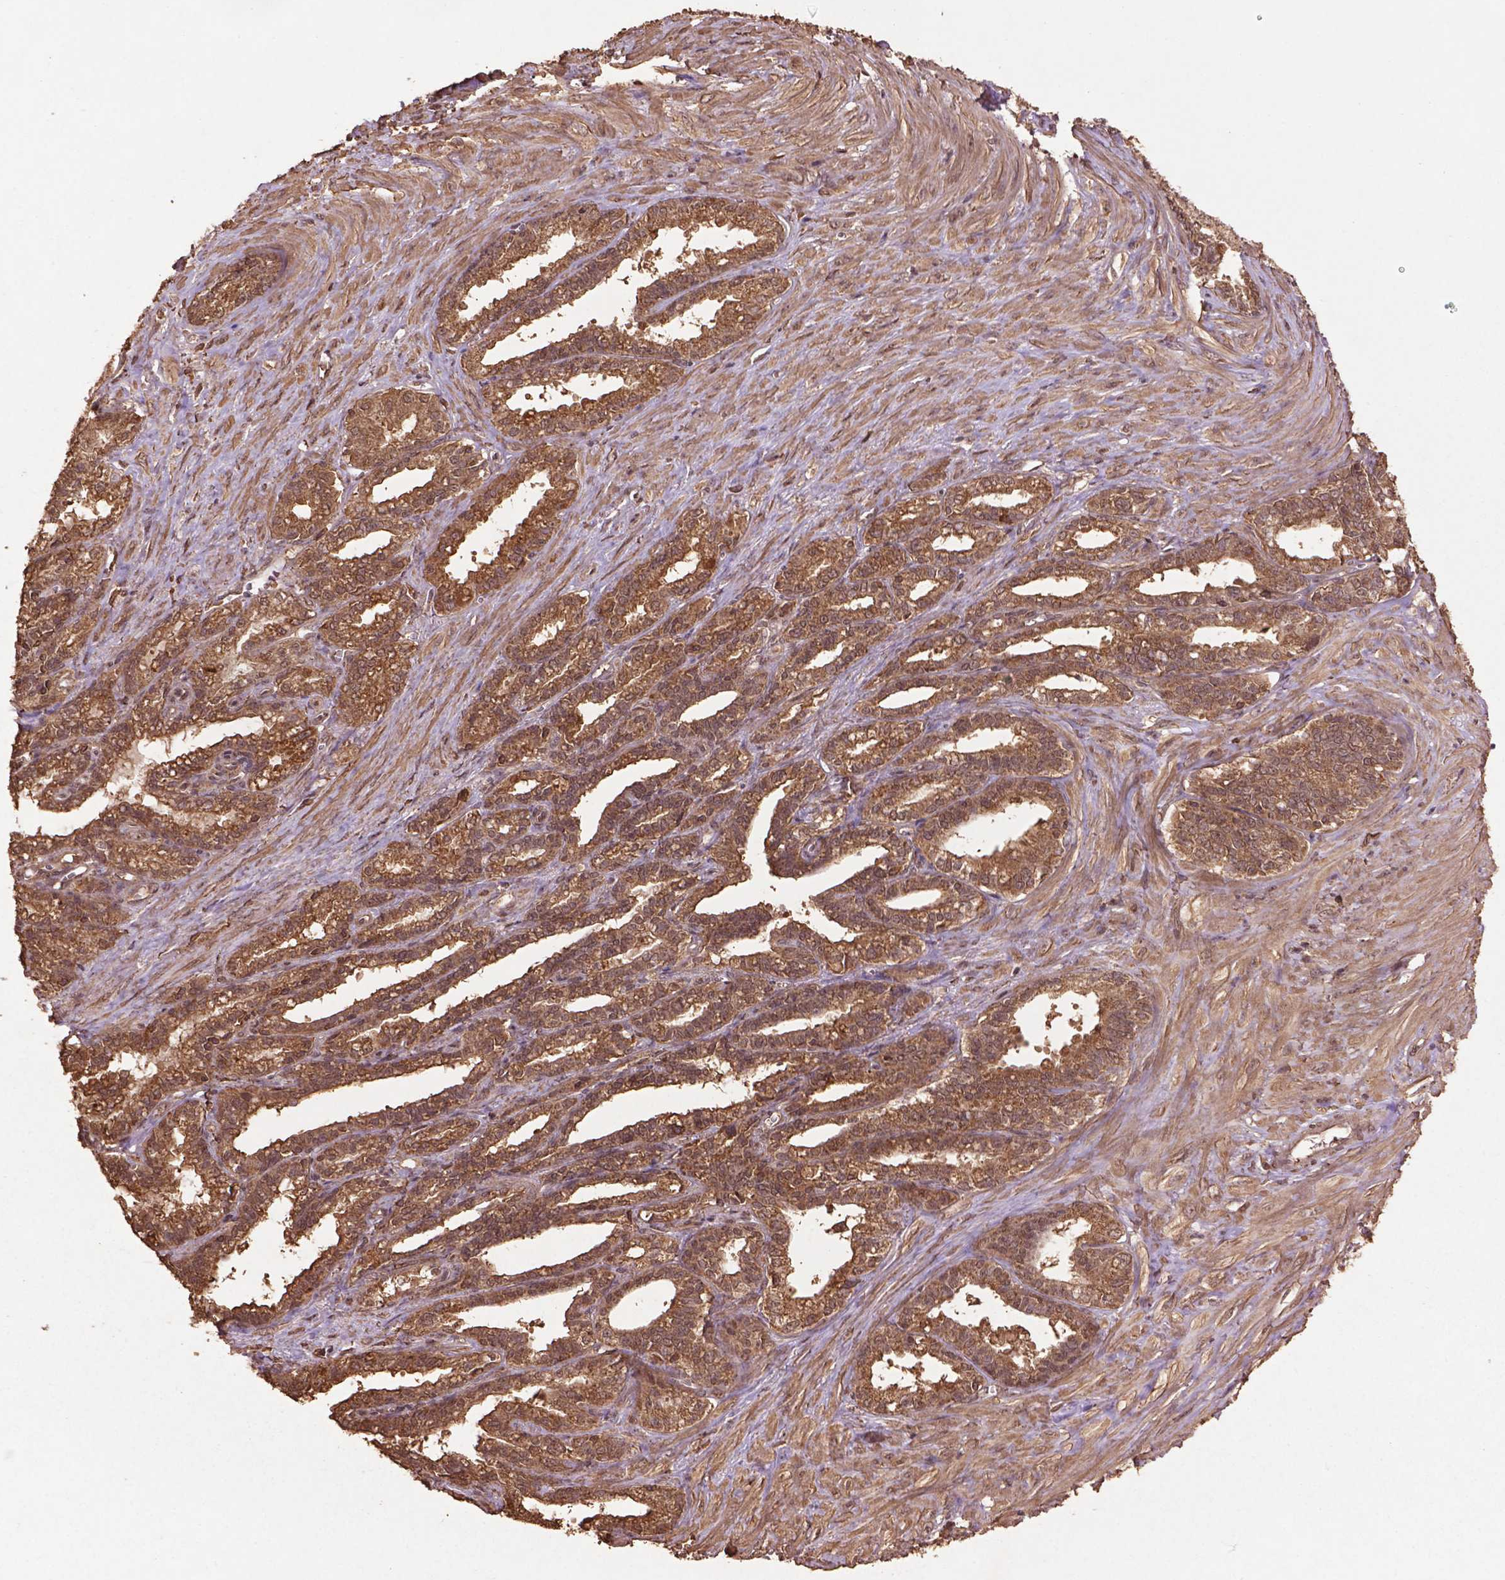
{"staining": {"intensity": "moderate", "quantity": ">75%", "location": "cytoplasmic/membranous,nuclear"}, "tissue": "seminal vesicle", "cell_type": "Glandular cells", "image_type": "normal", "snomed": [{"axis": "morphology", "description": "Normal tissue, NOS"}, {"axis": "morphology", "description": "Urothelial carcinoma, NOS"}, {"axis": "topography", "description": "Urinary bladder"}, {"axis": "topography", "description": "Seminal veicle"}], "caption": "Immunohistochemistry (IHC) micrograph of normal seminal vesicle stained for a protein (brown), which demonstrates medium levels of moderate cytoplasmic/membranous,nuclear positivity in about >75% of glandular cells.", "gene": "BABAM1", "patient": {"sex": "male", "age": 76}}